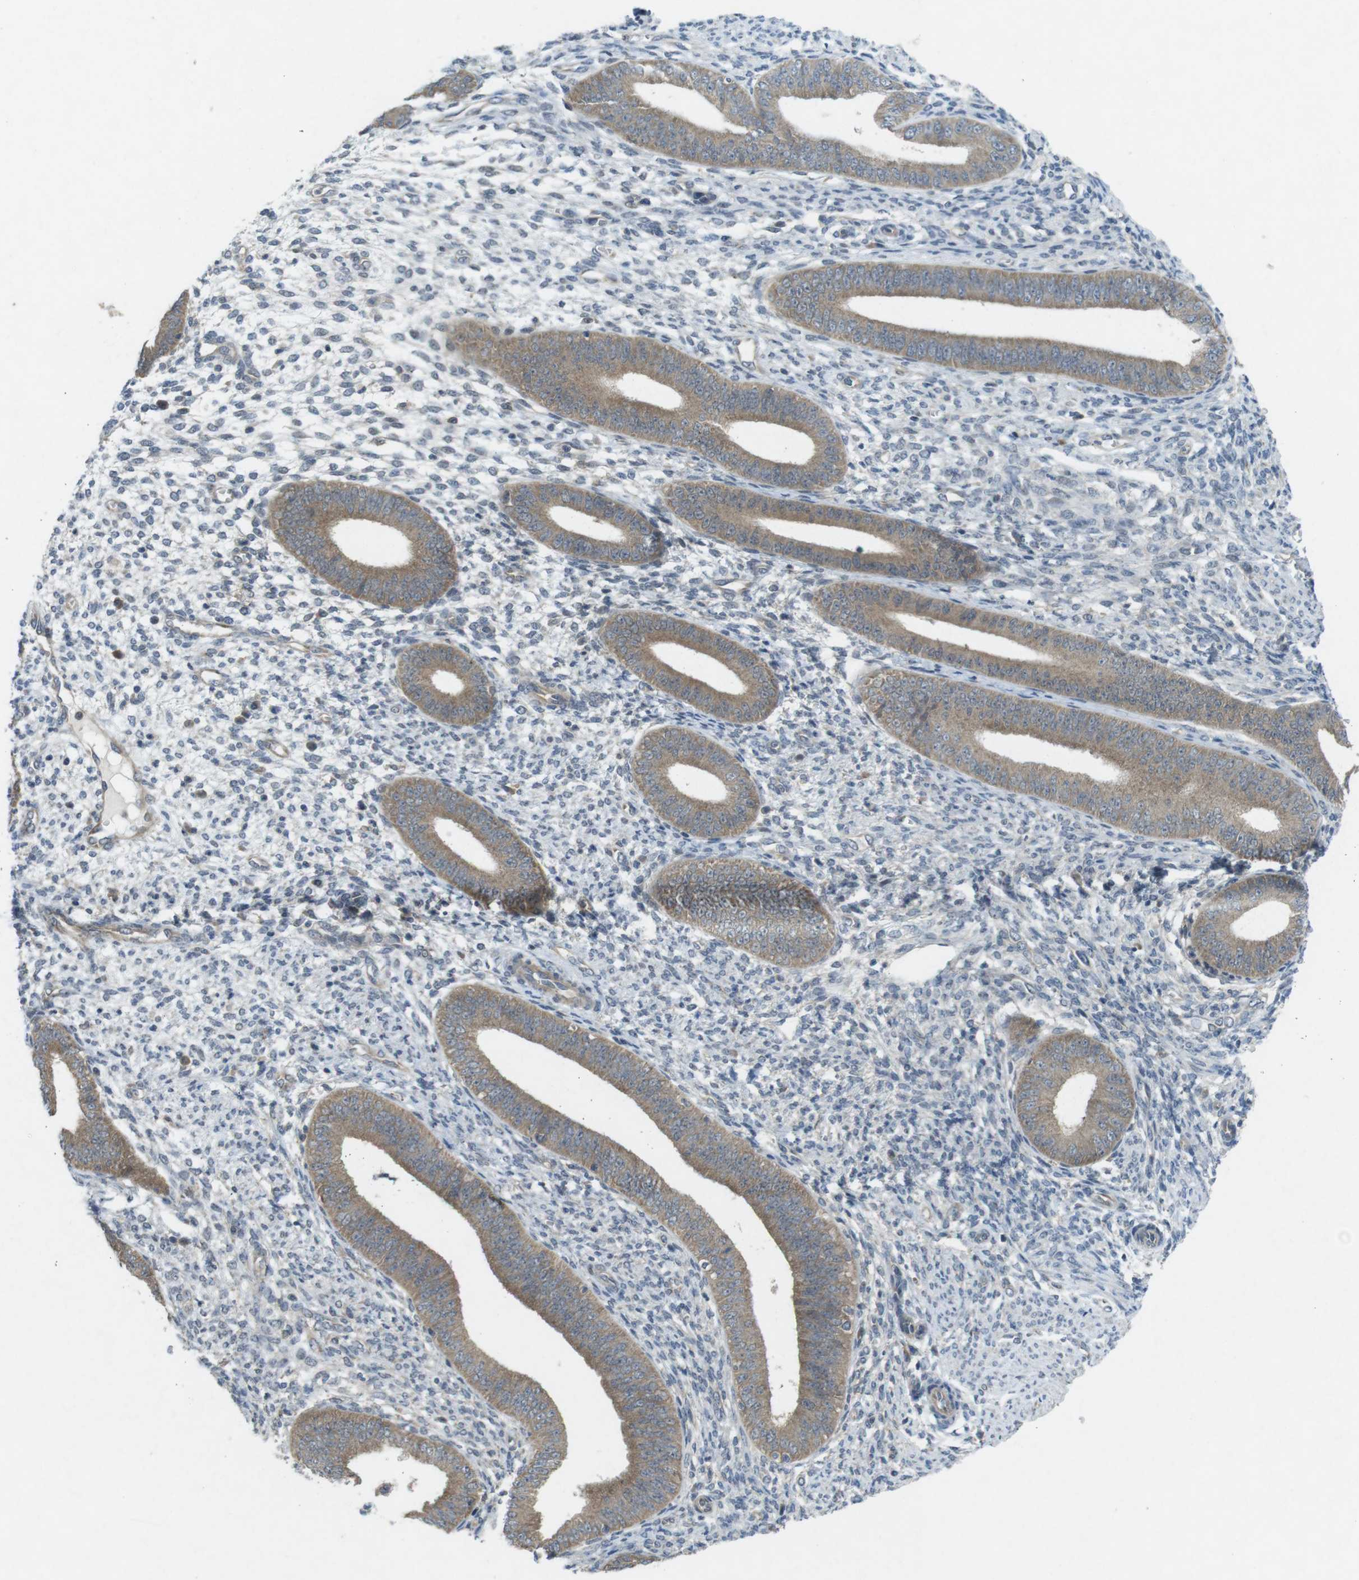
{"staining": {"intensity": "weak", "quantity": "<25%", "location": "cytoplasmic/membranous"}, "tissue": "endometrium", "cell_type": "Cells in endometrial stroma", "image_type": "normal", "snomed": [{"axis": "morphology", "description": "Normal tissue, NOS"}, {"axis": "topography", "description": "Endometrium"}], "caption": "Immunohistochemical staining of normal human endometrium exhibits no significant positivity in cells in endometrial stroma.", "gene": "SUGT1", "patient": {"sex": "female", "age": 35}}